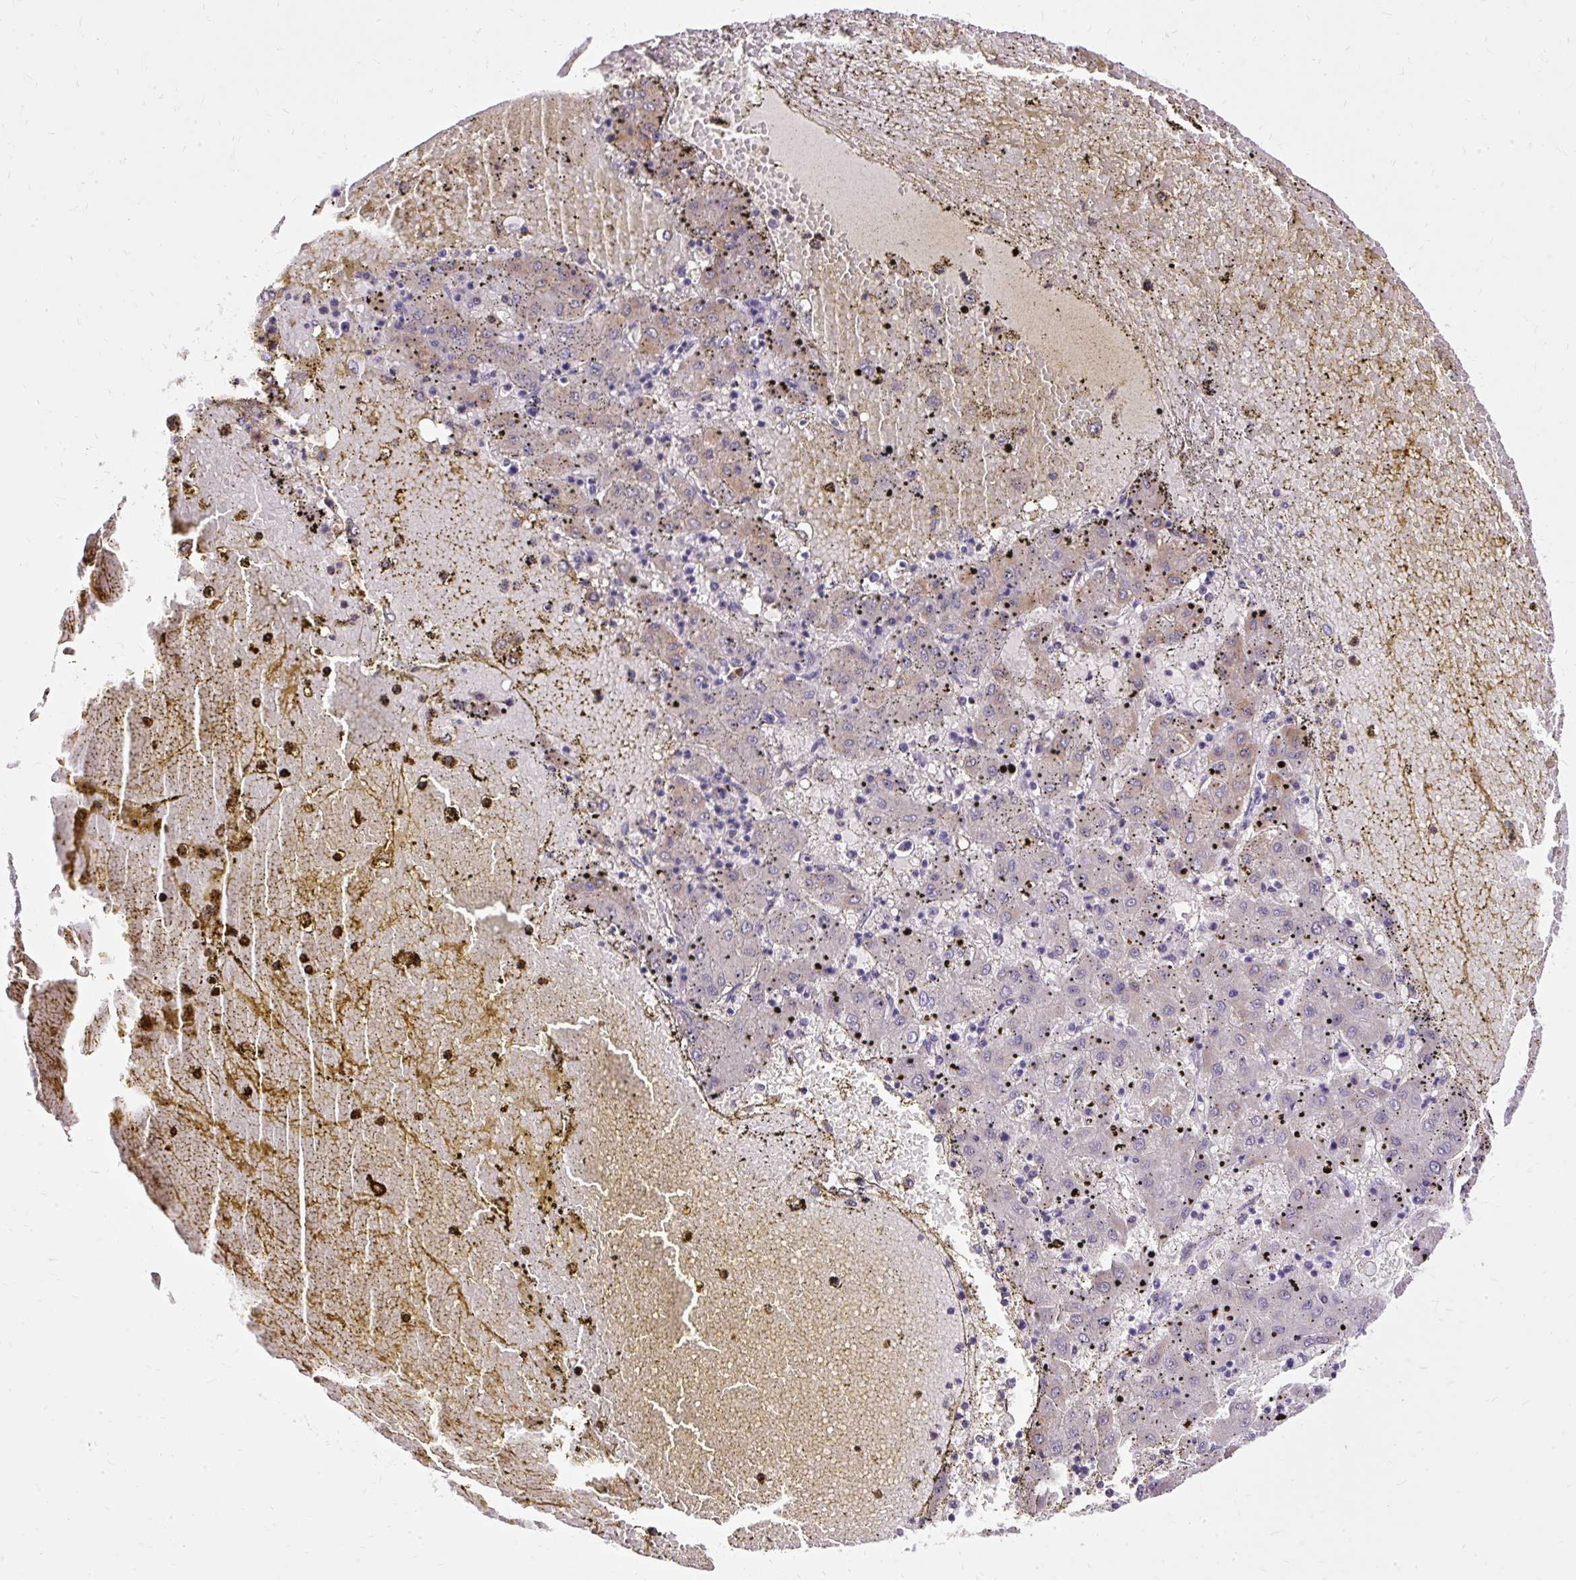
{"staining": {"intensity": "weak", "quantity": "<25%", "location": "cytoplasmic/membranous"}, "tissue": "liver cancer", "cell_type": "Tumor cells", "image_type": "cancer", "snomed": [{"axis": "morphology", "description": "Carcinoma, Hepatocellular, NOS"}, {"axis": "topography", "description": "Liver"}], "caption": "Tumor cells are negative for protein expression in human liver hepatocellular carcinoma. The staining is performed using DAB (3,3'-diaminobenzidine) brown chromogen with nuclei counter-stained in using hematoxylin.", "gene": "CTTNBP2", "patient": {"sex": "male", "age": 72}}